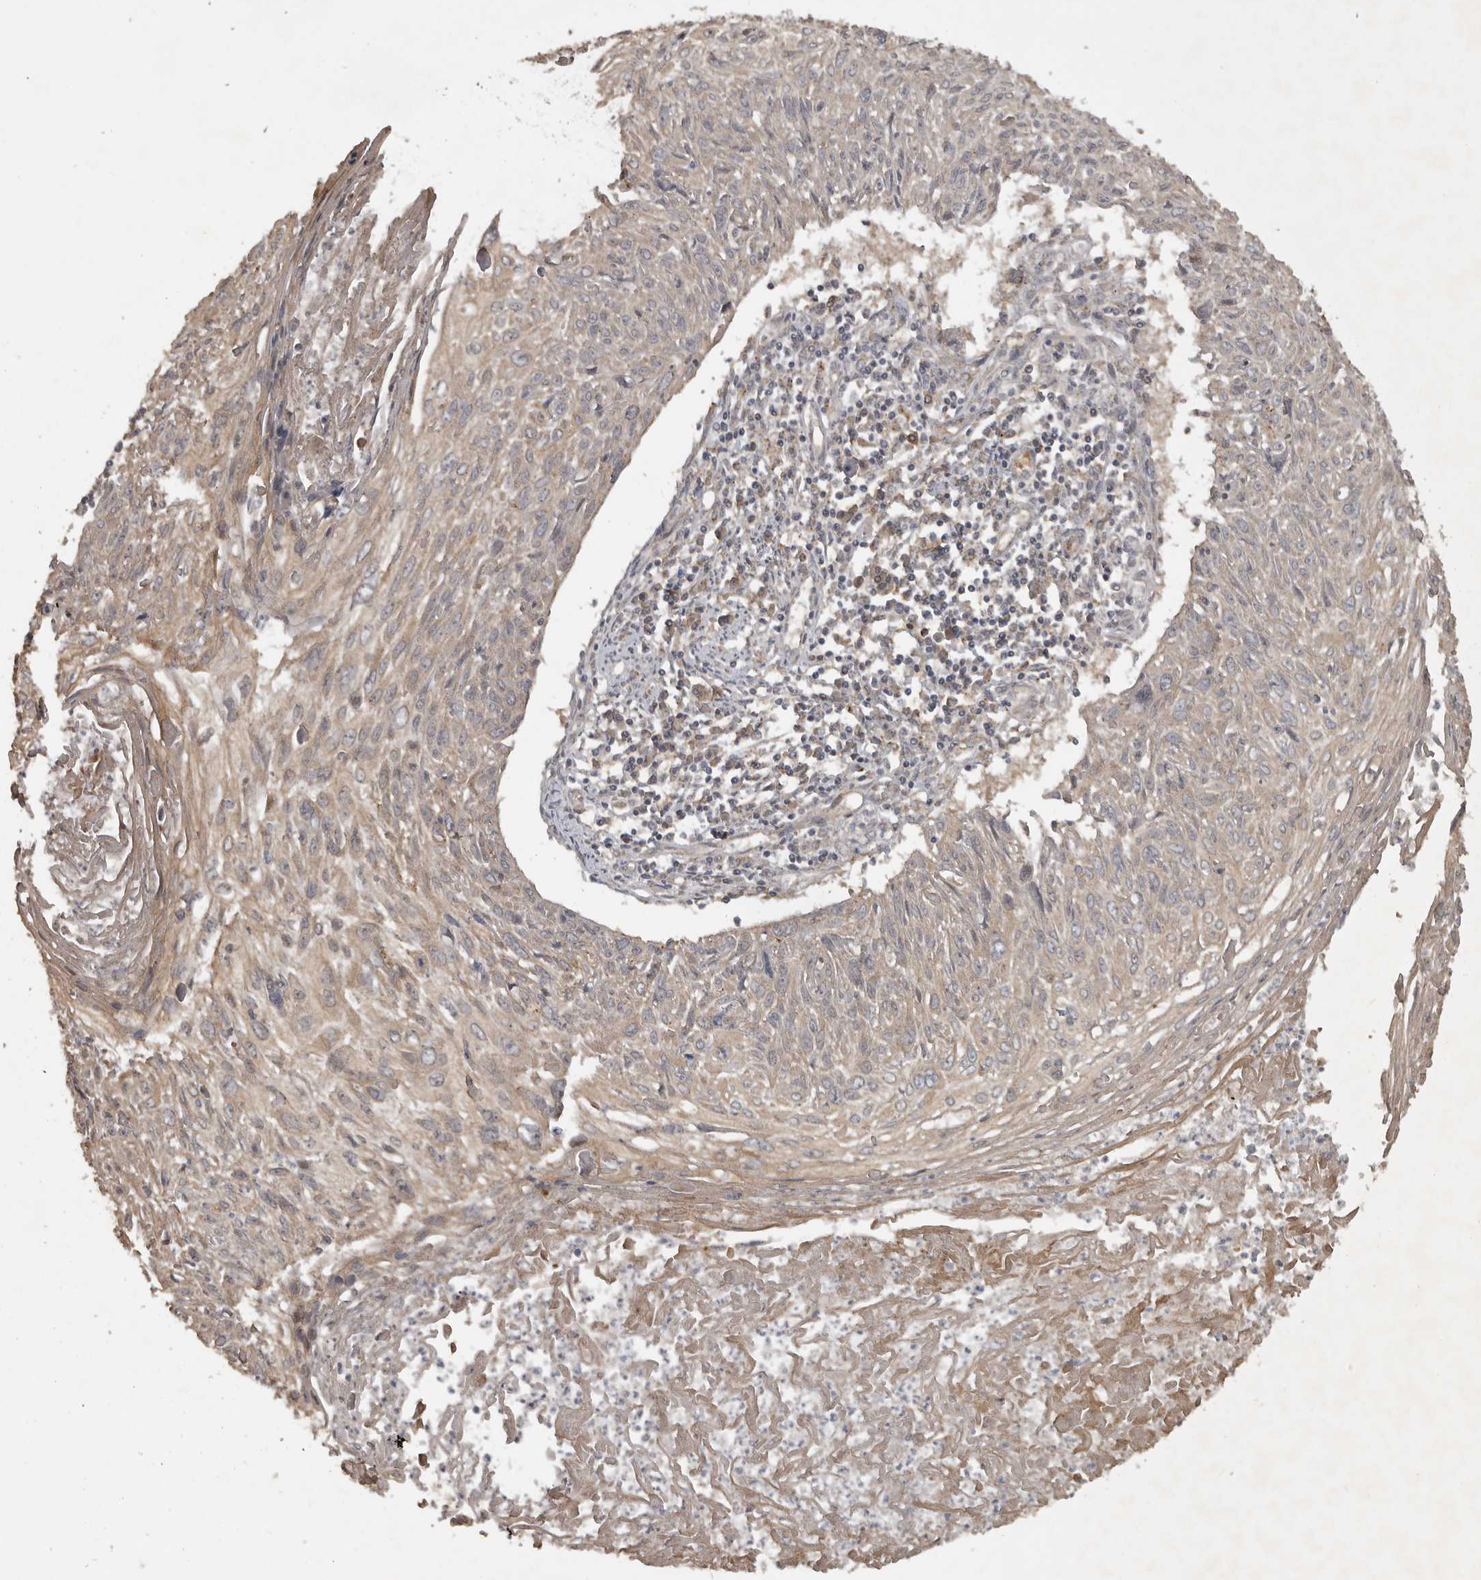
{"staining": {"intensity": "weak", "quantity": ">75%", "location": "cytoplasmic/membranous"}, "tissue": "cervical cancer", "cell_type": "Tumor cells", "image_type": "cancer", "snomed": [{"axis": "morphology", "description": "Squamous cell carcinoma, NOS"}, {"axis": "topography", "description": "Cervix"}], "caption": "Tumor cells exhibit weak cytoplasmic/membranous positivity in approximately >75% of cells in cervical cancer.", "gene": "LLGL1", "patient": {"sex": "female", "age": 51}}